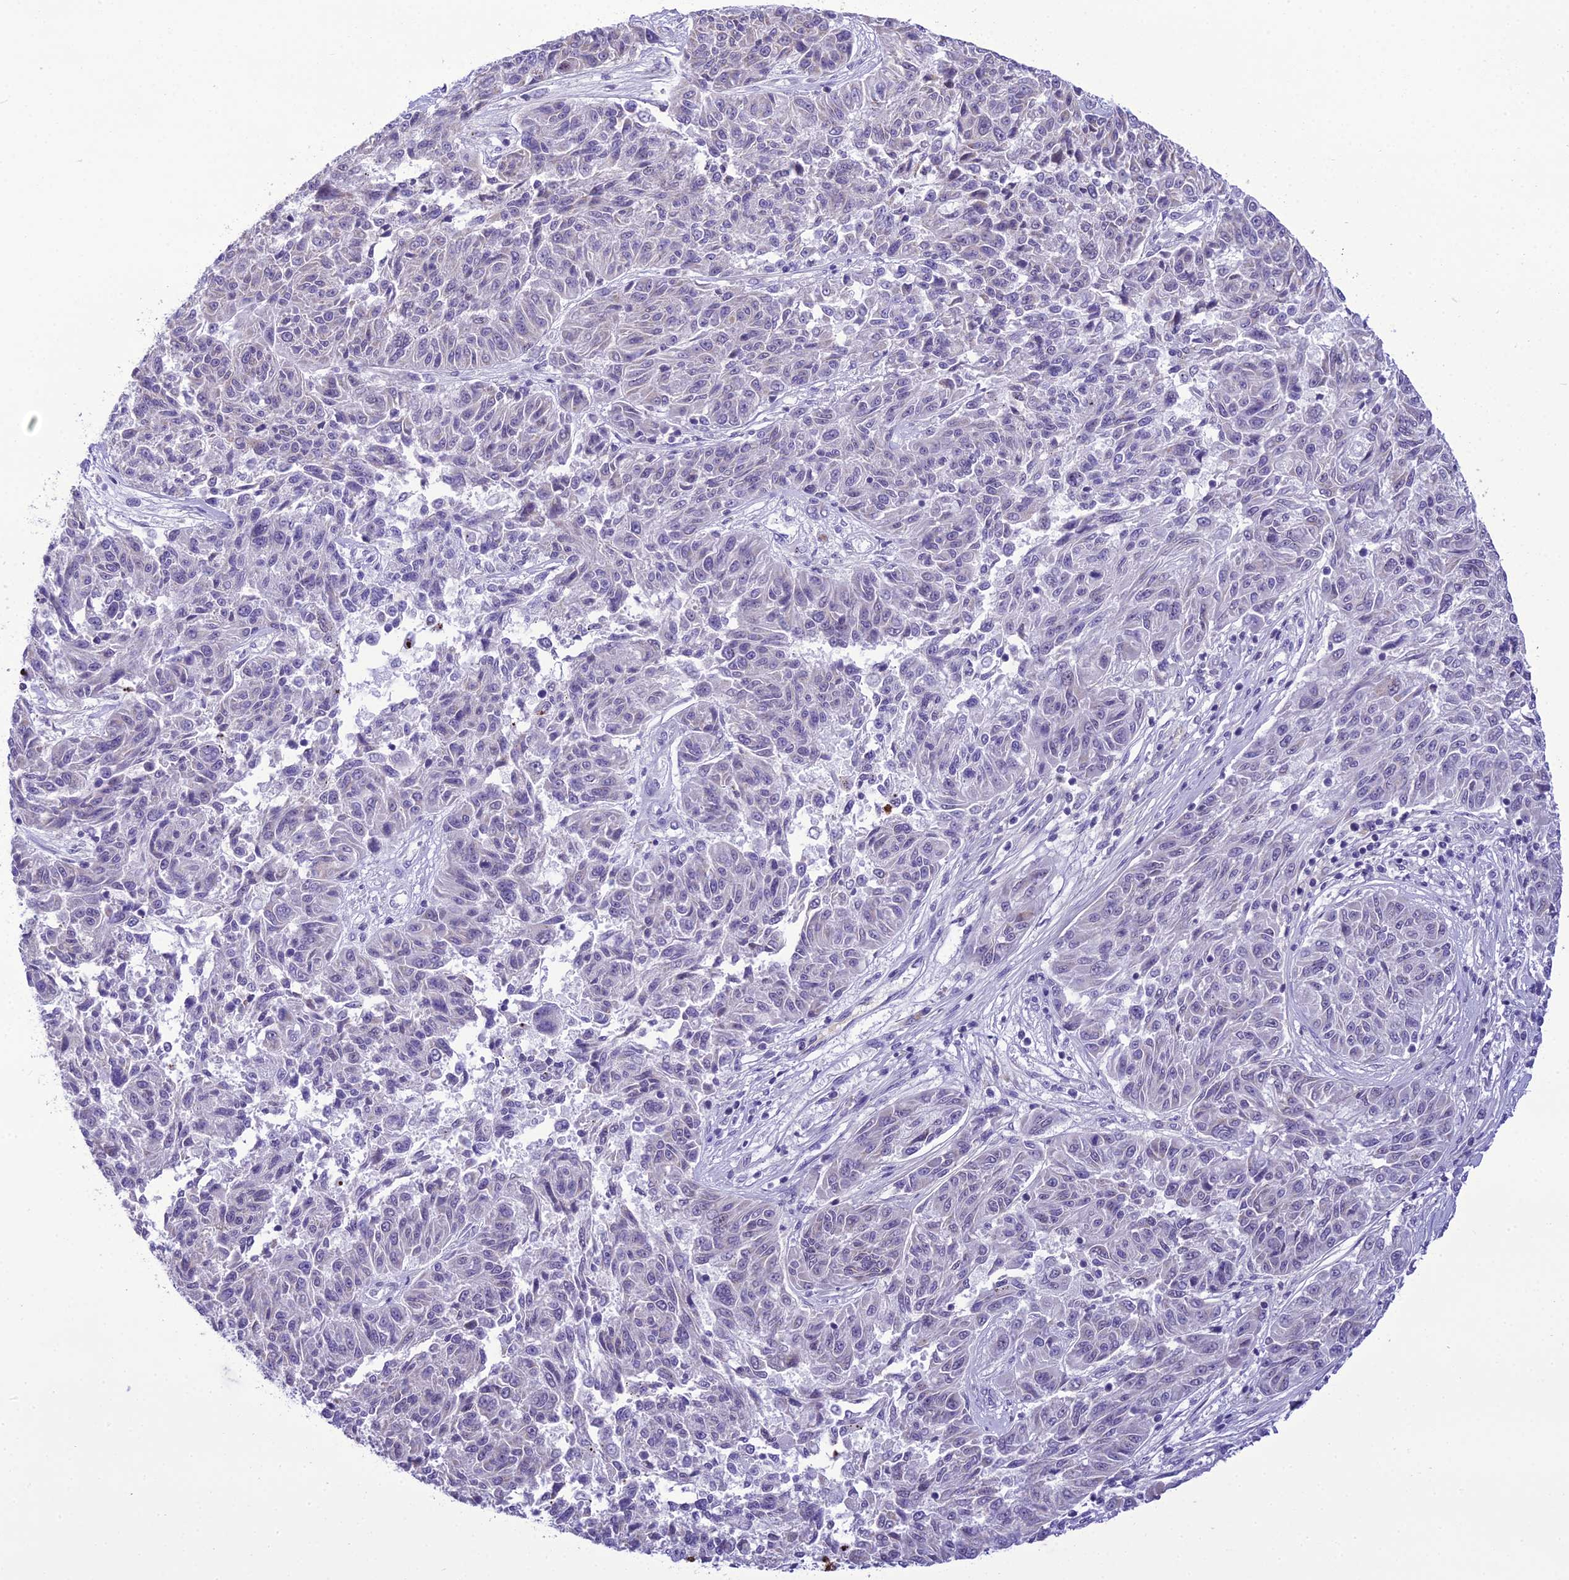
{"staining": {"intensity": "negative", "quantity": "none", "location": "none"}, "tissue": "melanoma", "cell_type": "Tumor cells", "image_type": "cancer", "snomed": [{"axis": "morphology", "description": "Malignant melanoma, NOS"}, {"axis": "topography", "description": "Skin"}], "caption": "Immunohistochemistry (IHC) of malignant melanoma reveals no staining in tumor cells.", "gene": "B9D2", "patient": {"sex": "male", "age": 53}}